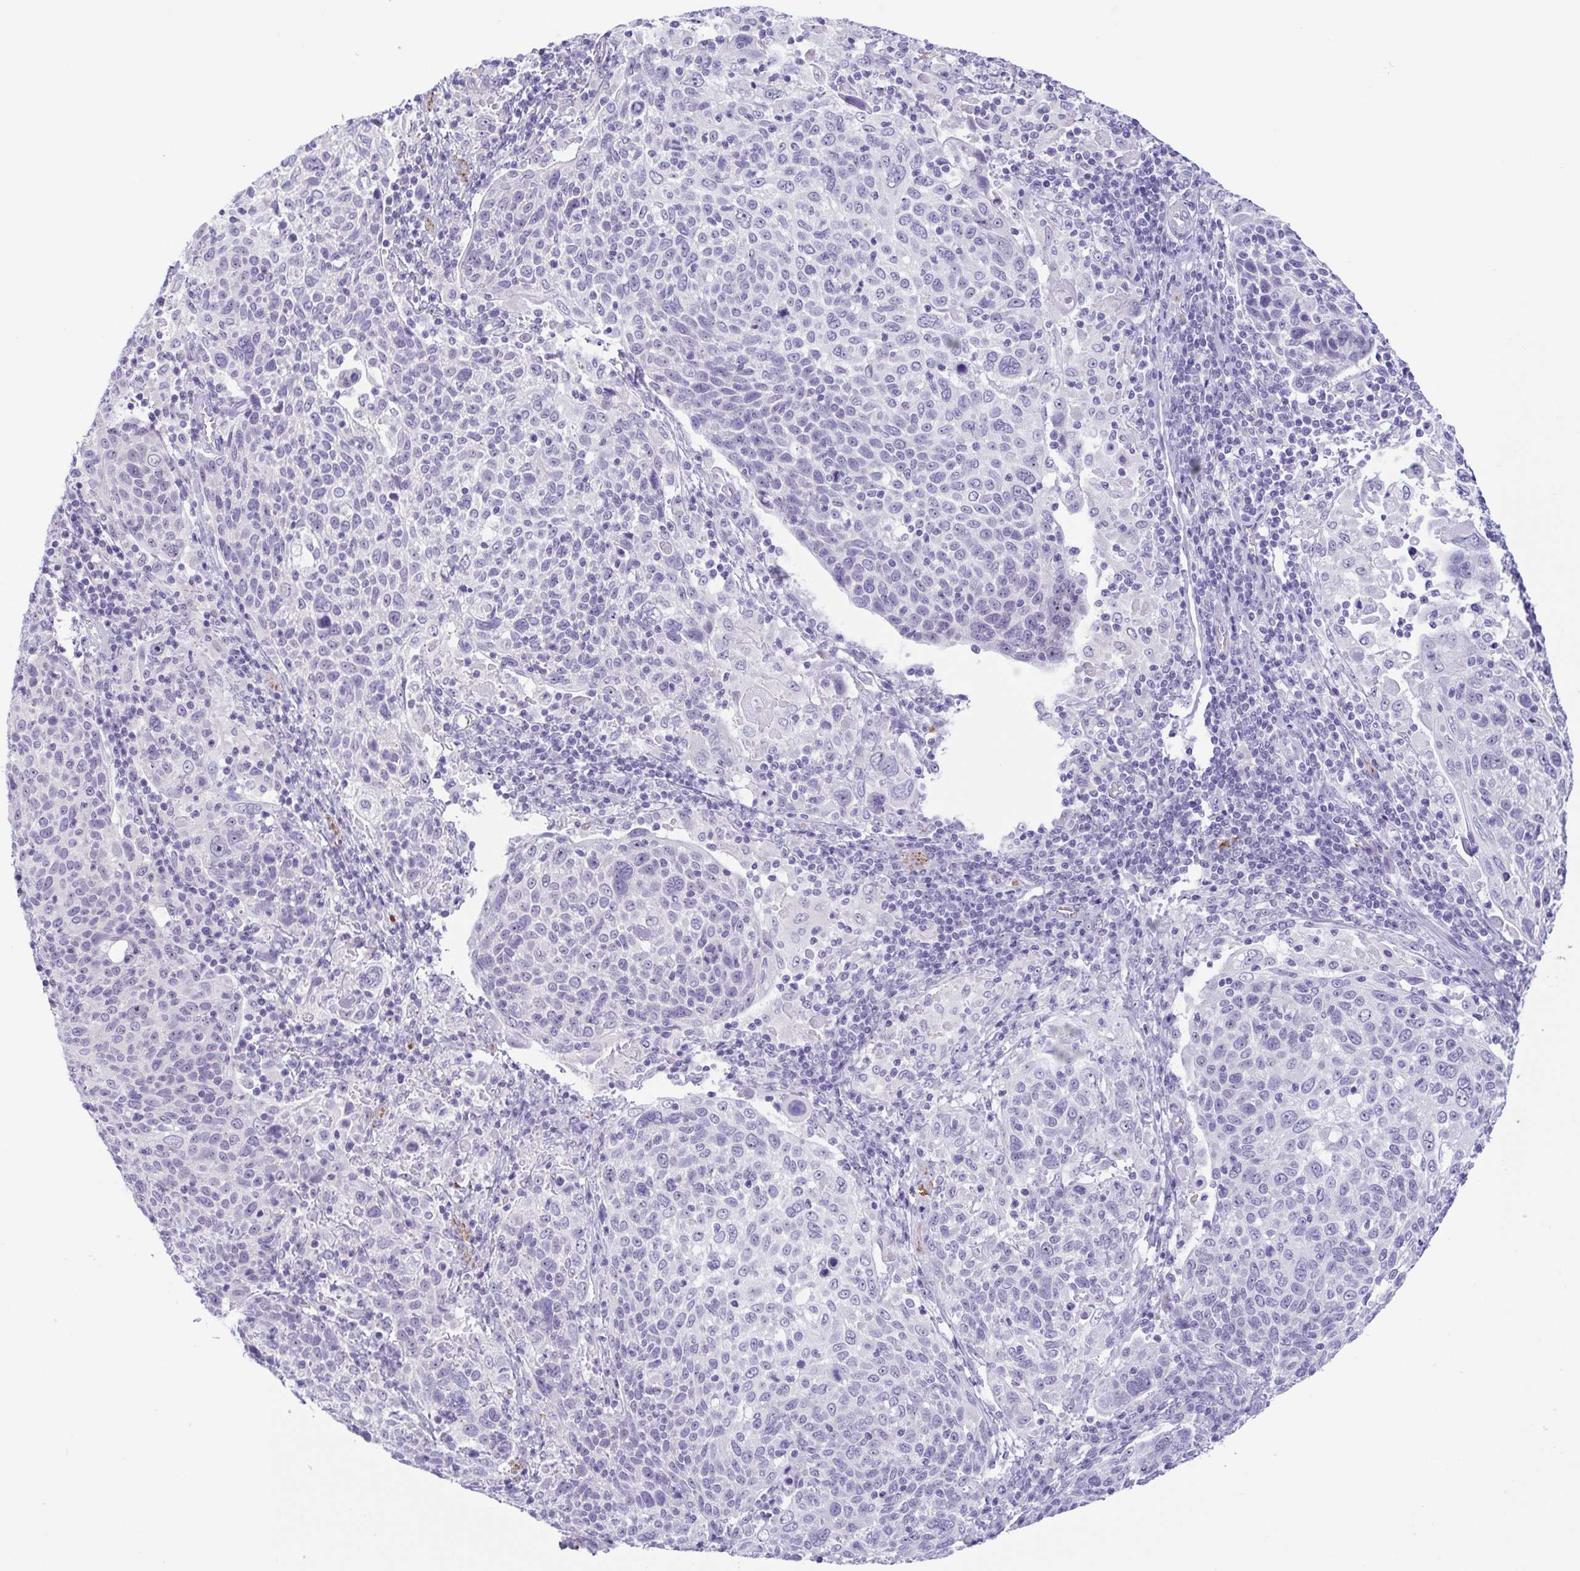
{"staining": {"intensity": "negative", "quantity": "none", "location": "none"}, "tissue": "cervical cancer", "cell_type": "Tumor cells", "image_type": "cancer", "snomed": [{"axis": "morphology", "description": "Squamous cell carcinoma, NOS"}, {"axis": "topography", "description": "Cervix"}], "caption": "IHC image of squamous cell carcinoma (cervical) stained for a protein (brown), which demonstrates no staining in tumor cells.", "gene": "MYL7", "patient": {"sex": "female", "age": 61}}